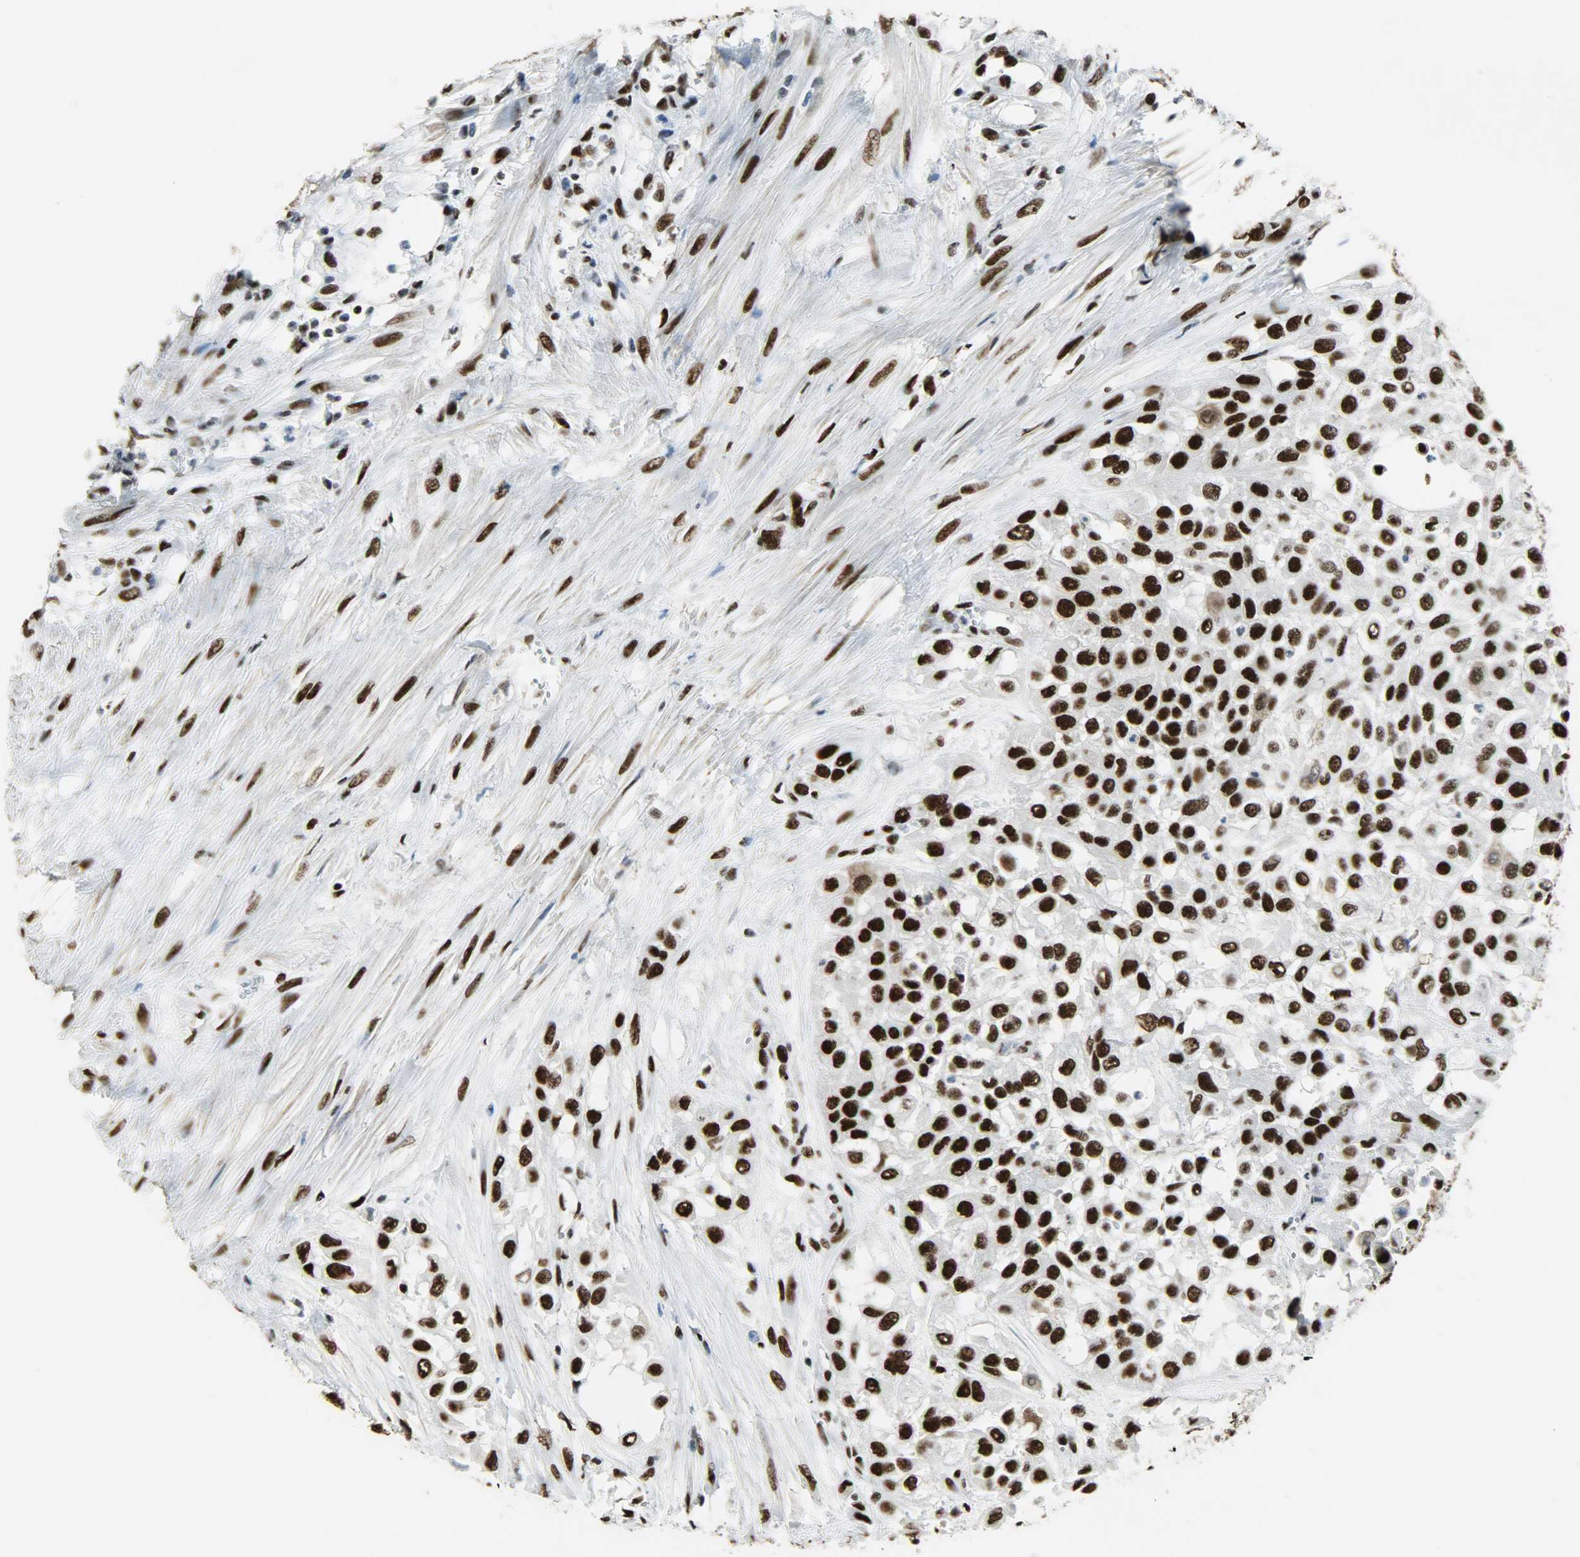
{"staining": {"intensity": "strong", "quantity": ">75%", "location": "nuclear"}, "tissue": "urothelial cancer", "cell_type": "Tumor cells", "image_type": "cancer", "snomed": [{"axis": "morphology", "description": "Urothelial carcinoma, High grade"}, {"axis": "topography", "description": "Urinary bladder"}], "caption": "A brown stain shows strong nuclear expression of a protein in urothelial cancer tumor cells.", "gene": "SSB", "patient": {"sex": "male", "age": 57}}